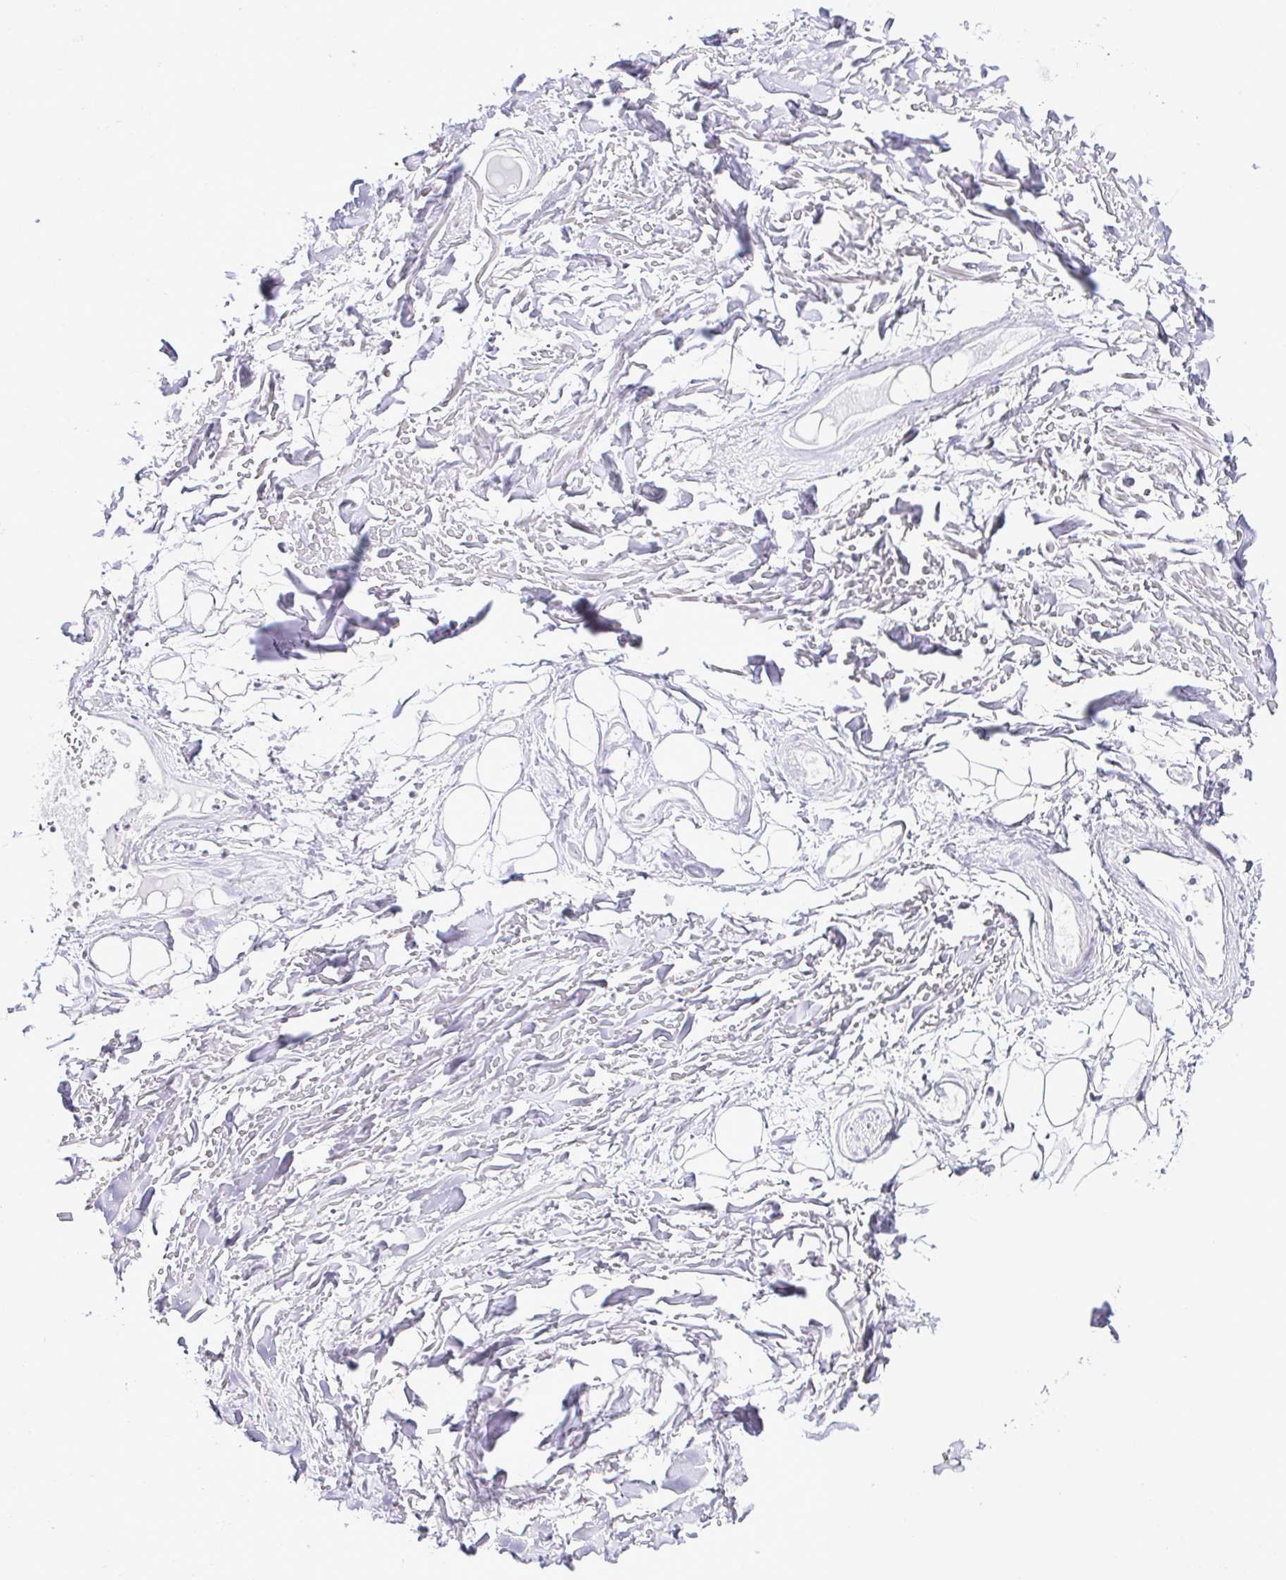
{"staining": {"intensity": "negative", "quantity": "none", "location": "none"}, "tissue": "adipose tissue", "cell_type": "Adipocytes", "image_type": "normal", "snomed": [{"axis": "morphology", "description": "Normal tissue, NOS"}, {"axis": "topography", "description": "Cartilage tissue"}], "caption": "High magnification brightfield microscopy of unremarkable adipose tissue stained with DAB (3,3'-diaminobenzidine) (brown) and counterstained with hematoxylin (blue): adipocytes show no significant expression. (Stains: DAB (3,3'-diaminobenzidine) IHC with hematoxylin counter stain, Microscopy: brightfield microscopy at high magnification).", "gene": "DR1", "patient": {"sex": "male", "age": 57}}